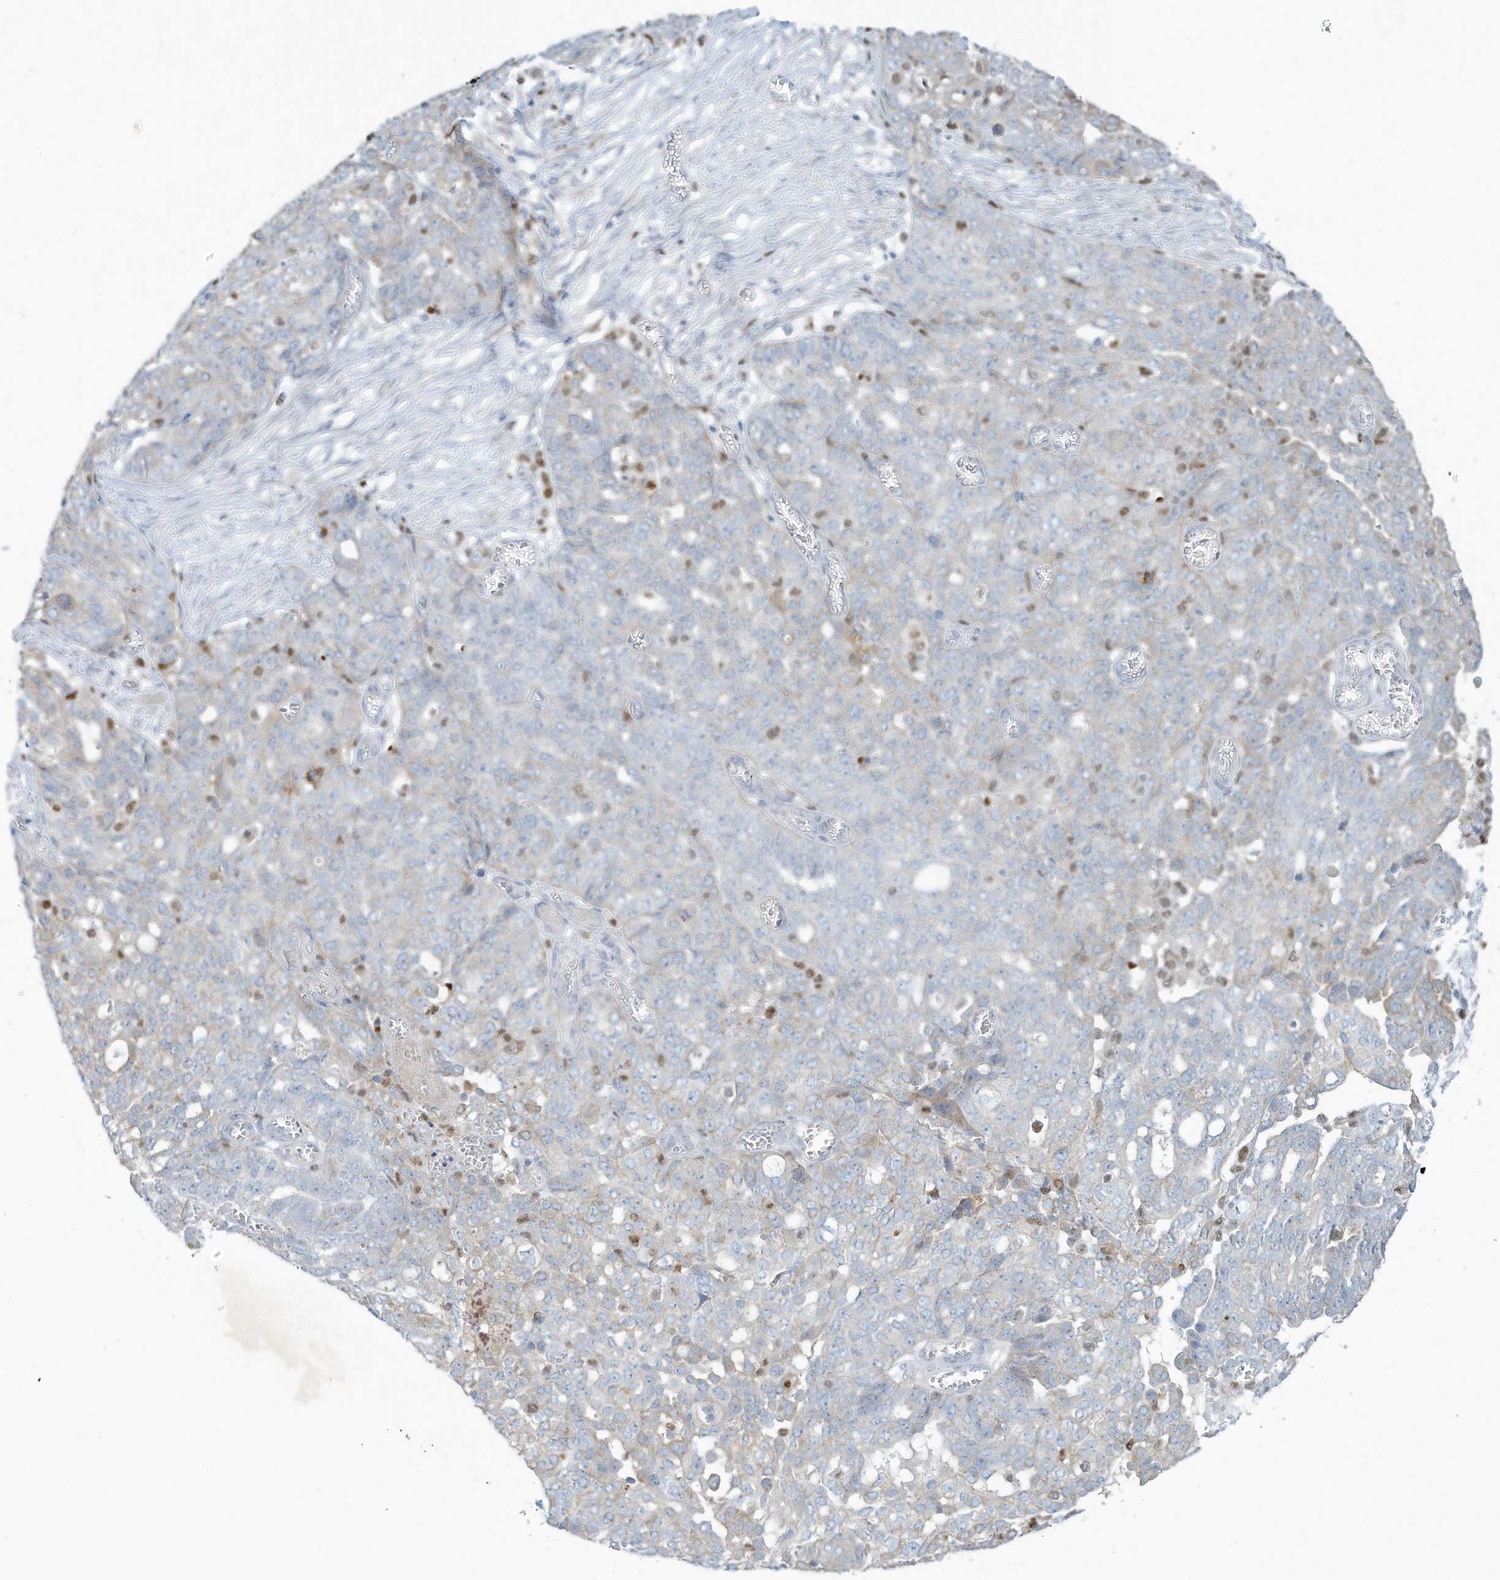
{"staining": {"intensity": "negative", "quantity": "none", "location": "none"}, "tissue": "ovarian cancer", "cell_type": "Tumor cells", "image_type": "cancer", "snomed": [{"axis": "morphology", "description": "Cystadenocarcinoma, serous, NOS"}, {"axis": "topography", "description": "Soft tissue"}, {"axis": "topography", "description": "Ovary"}], "caption": "Tumor cells are negative for protein expression in human ovarian serous cystadenocarcinoma.", "gene": "TUBE1", "patient": {"sex": "female", "age": 57}}